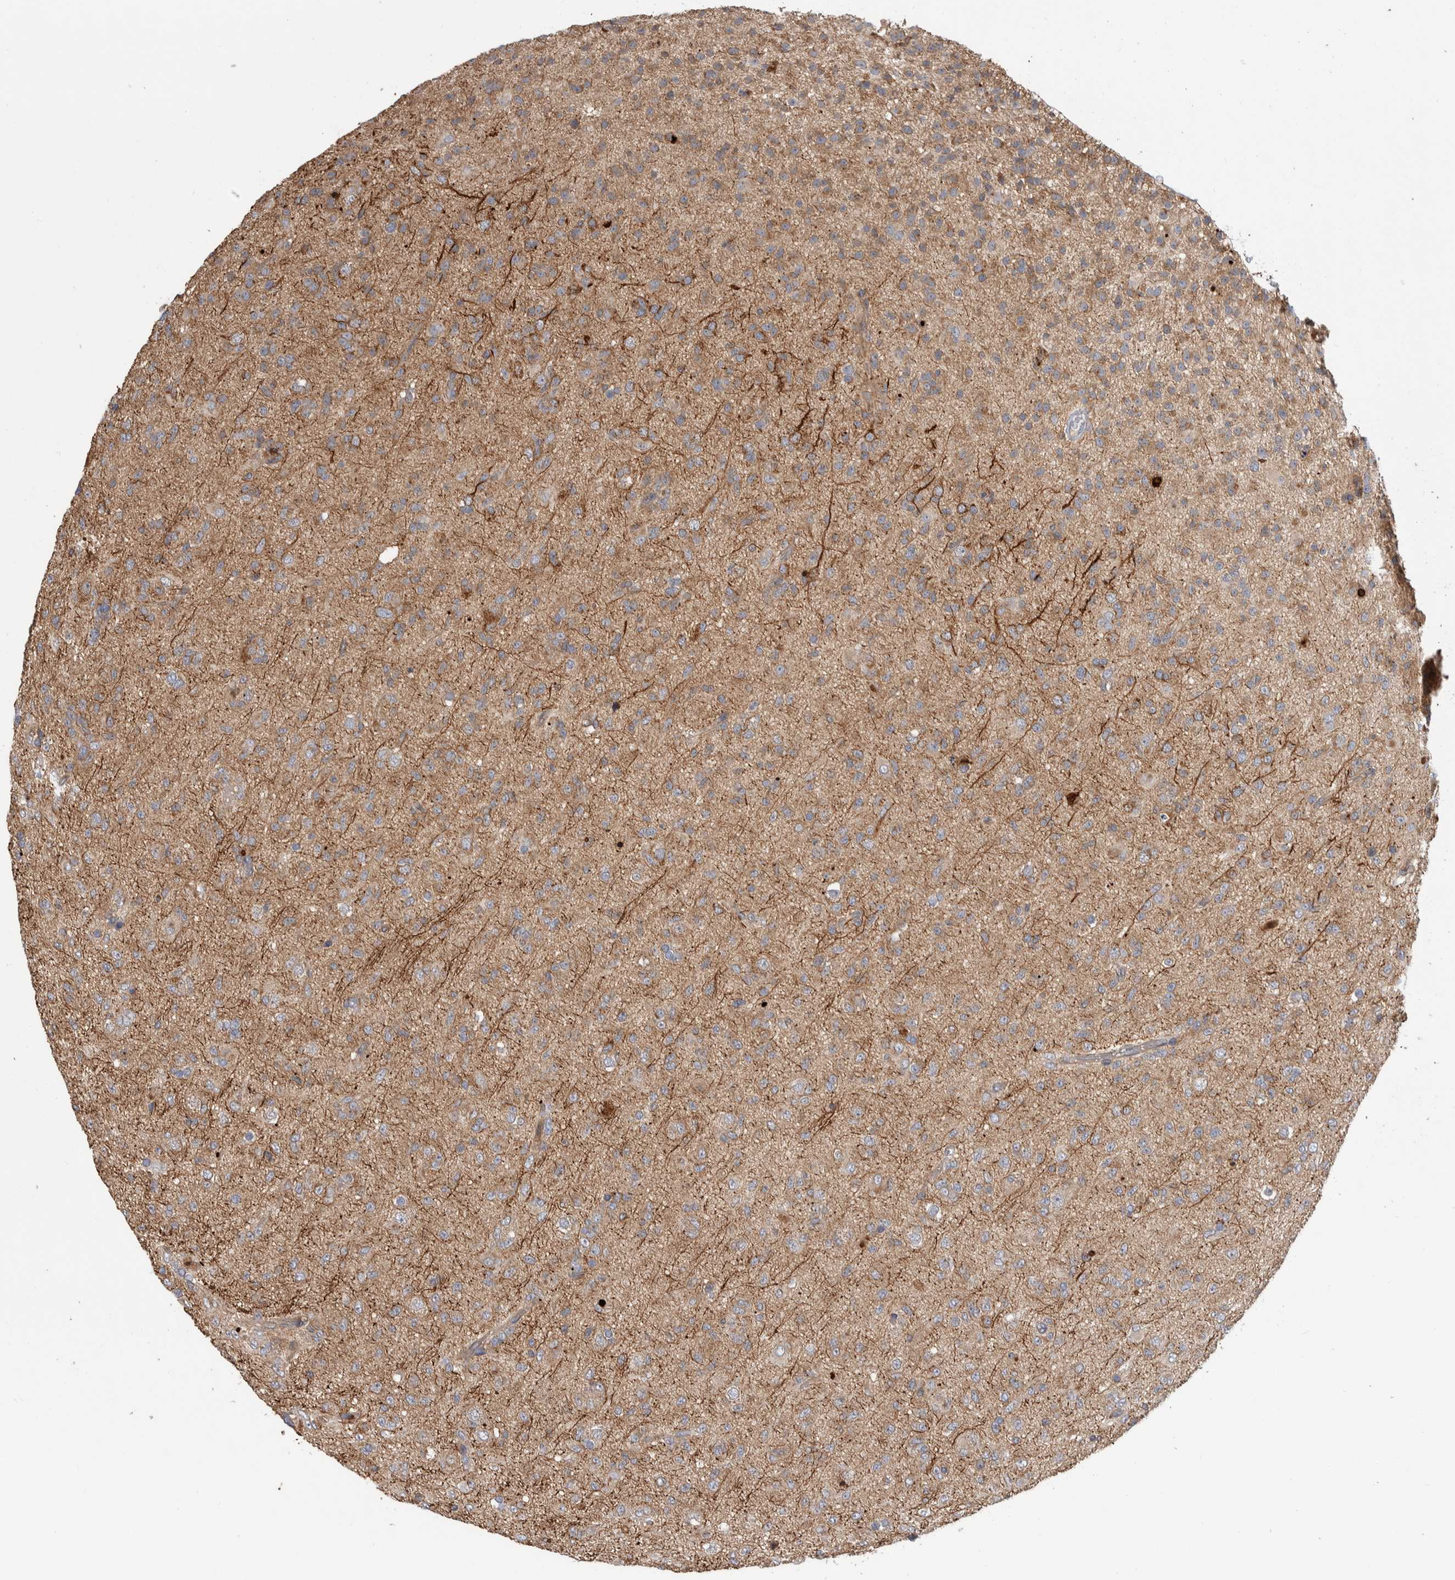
{"staining": {"intensity": "negative", "quantity": "none", "location": "none"}, "tissue": "glioma", "cell_type": "Tumor cells", "image_type": "cancer", "snomed": [{"axis": "morphology", "description": "Glioma, malignant, Low grade"}, {"axis": "topography", "description": "Brain"}], "caption": "Human malignant glioma (low-grade) stained for a protein using immunohistochemistry demonstrates no staining in tumor cells.", "gene": "SDCBP", "patient": {"sex": "male", "age": 65}}